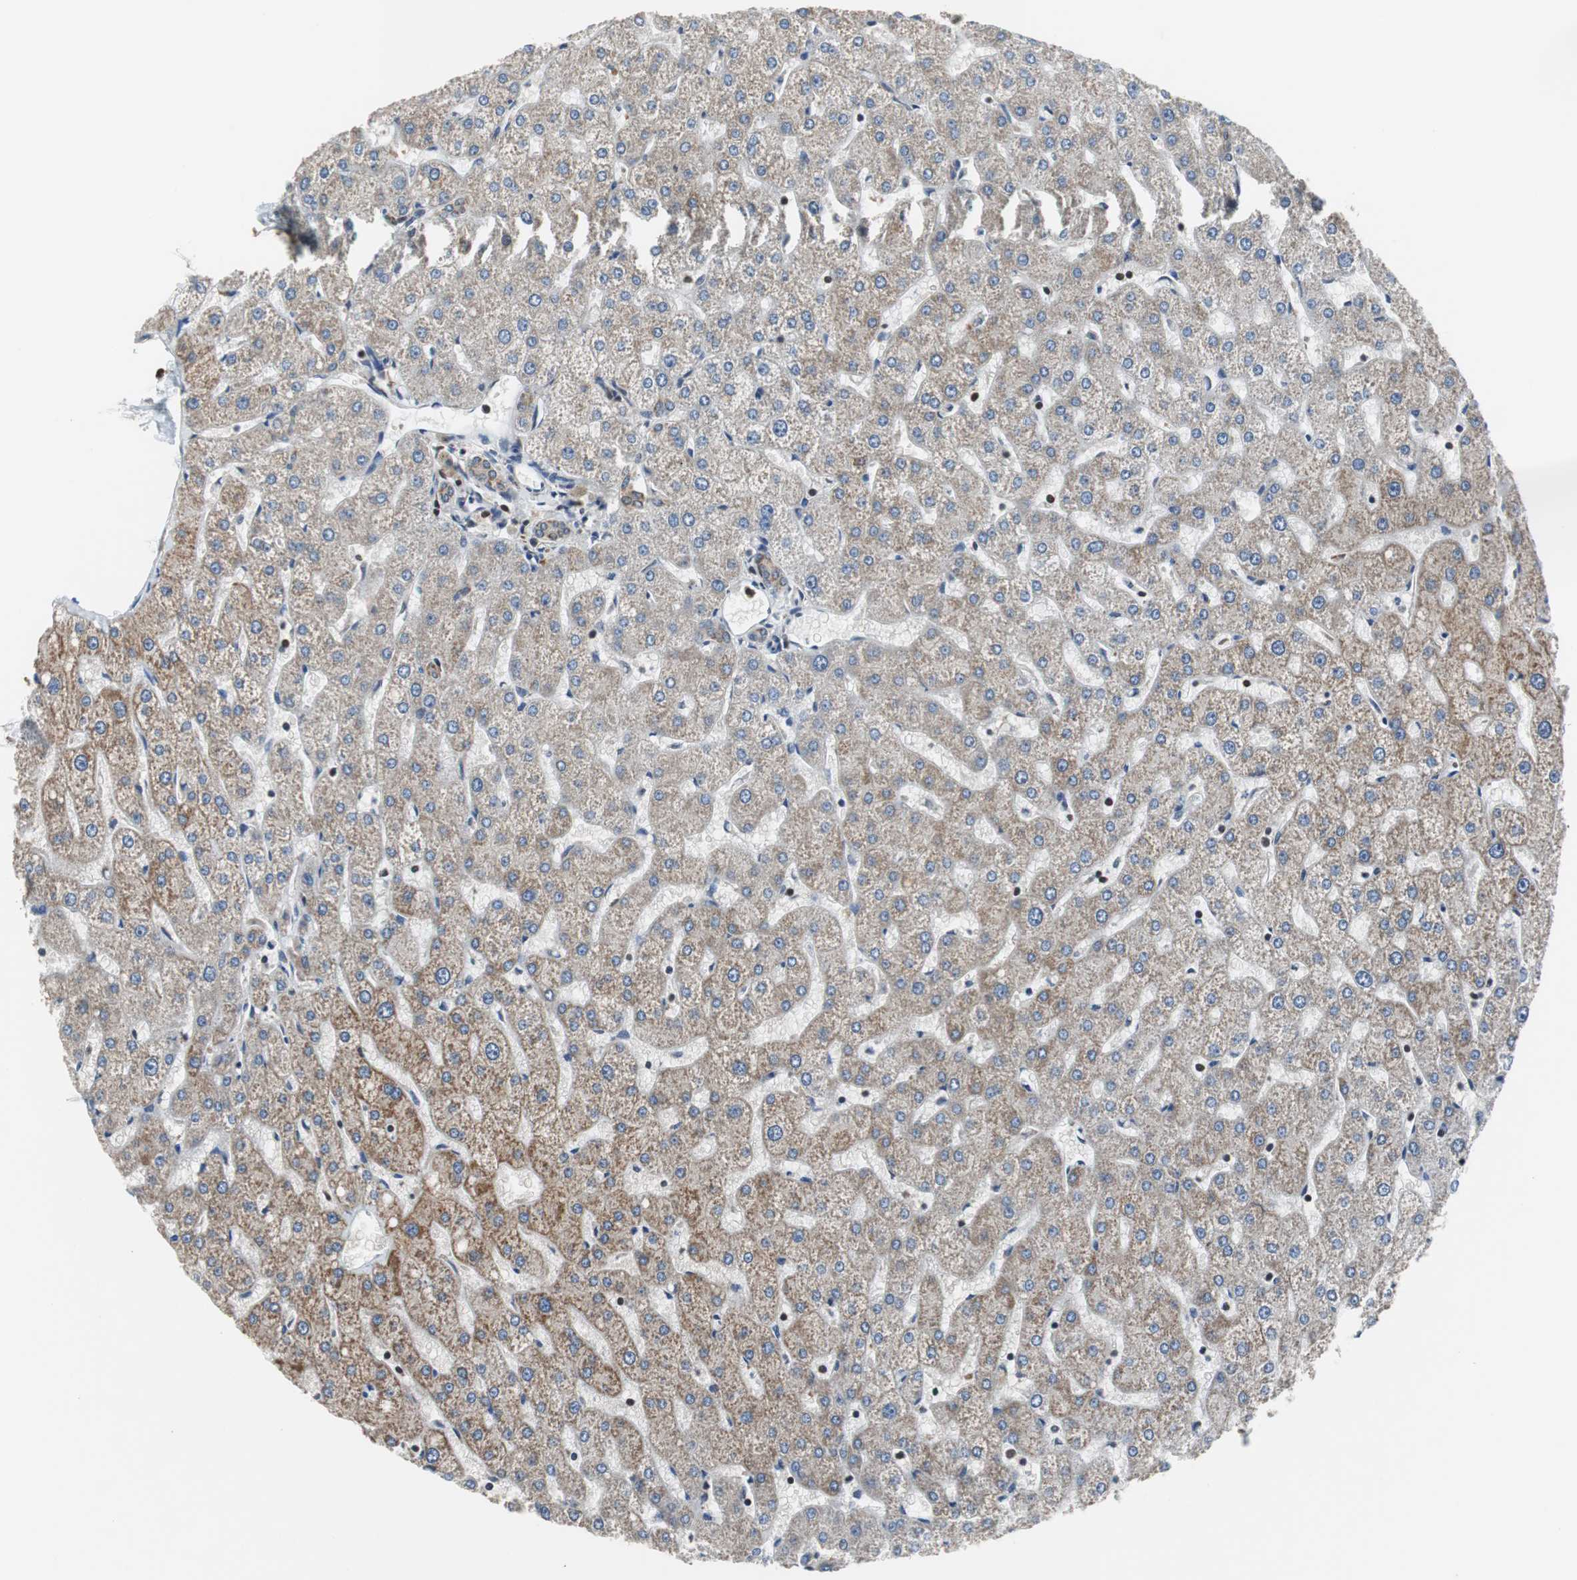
{"staining": {"intensity": "weak", "quantity": ">75%", "location": "cytoplasmic/membranous"}, "tissue": "liver", "cell_type": "Cholangiocytes", "image_type": "normal", "snomed": [{"axis": "morphology", "description": "Normal tissue, NOS"}, {"axis": "topography", "description": "Liver"}], "caption": "Immunohistochemistry (IHC) histopathology image of unremarkable liver stained for a protein (brown), which demonstrates low levels of weak cytoplasmic/membranous staining in about >75% of cholangiocytes.", "gene": "REST", "patient": {"sex": "male", "age": 67}}